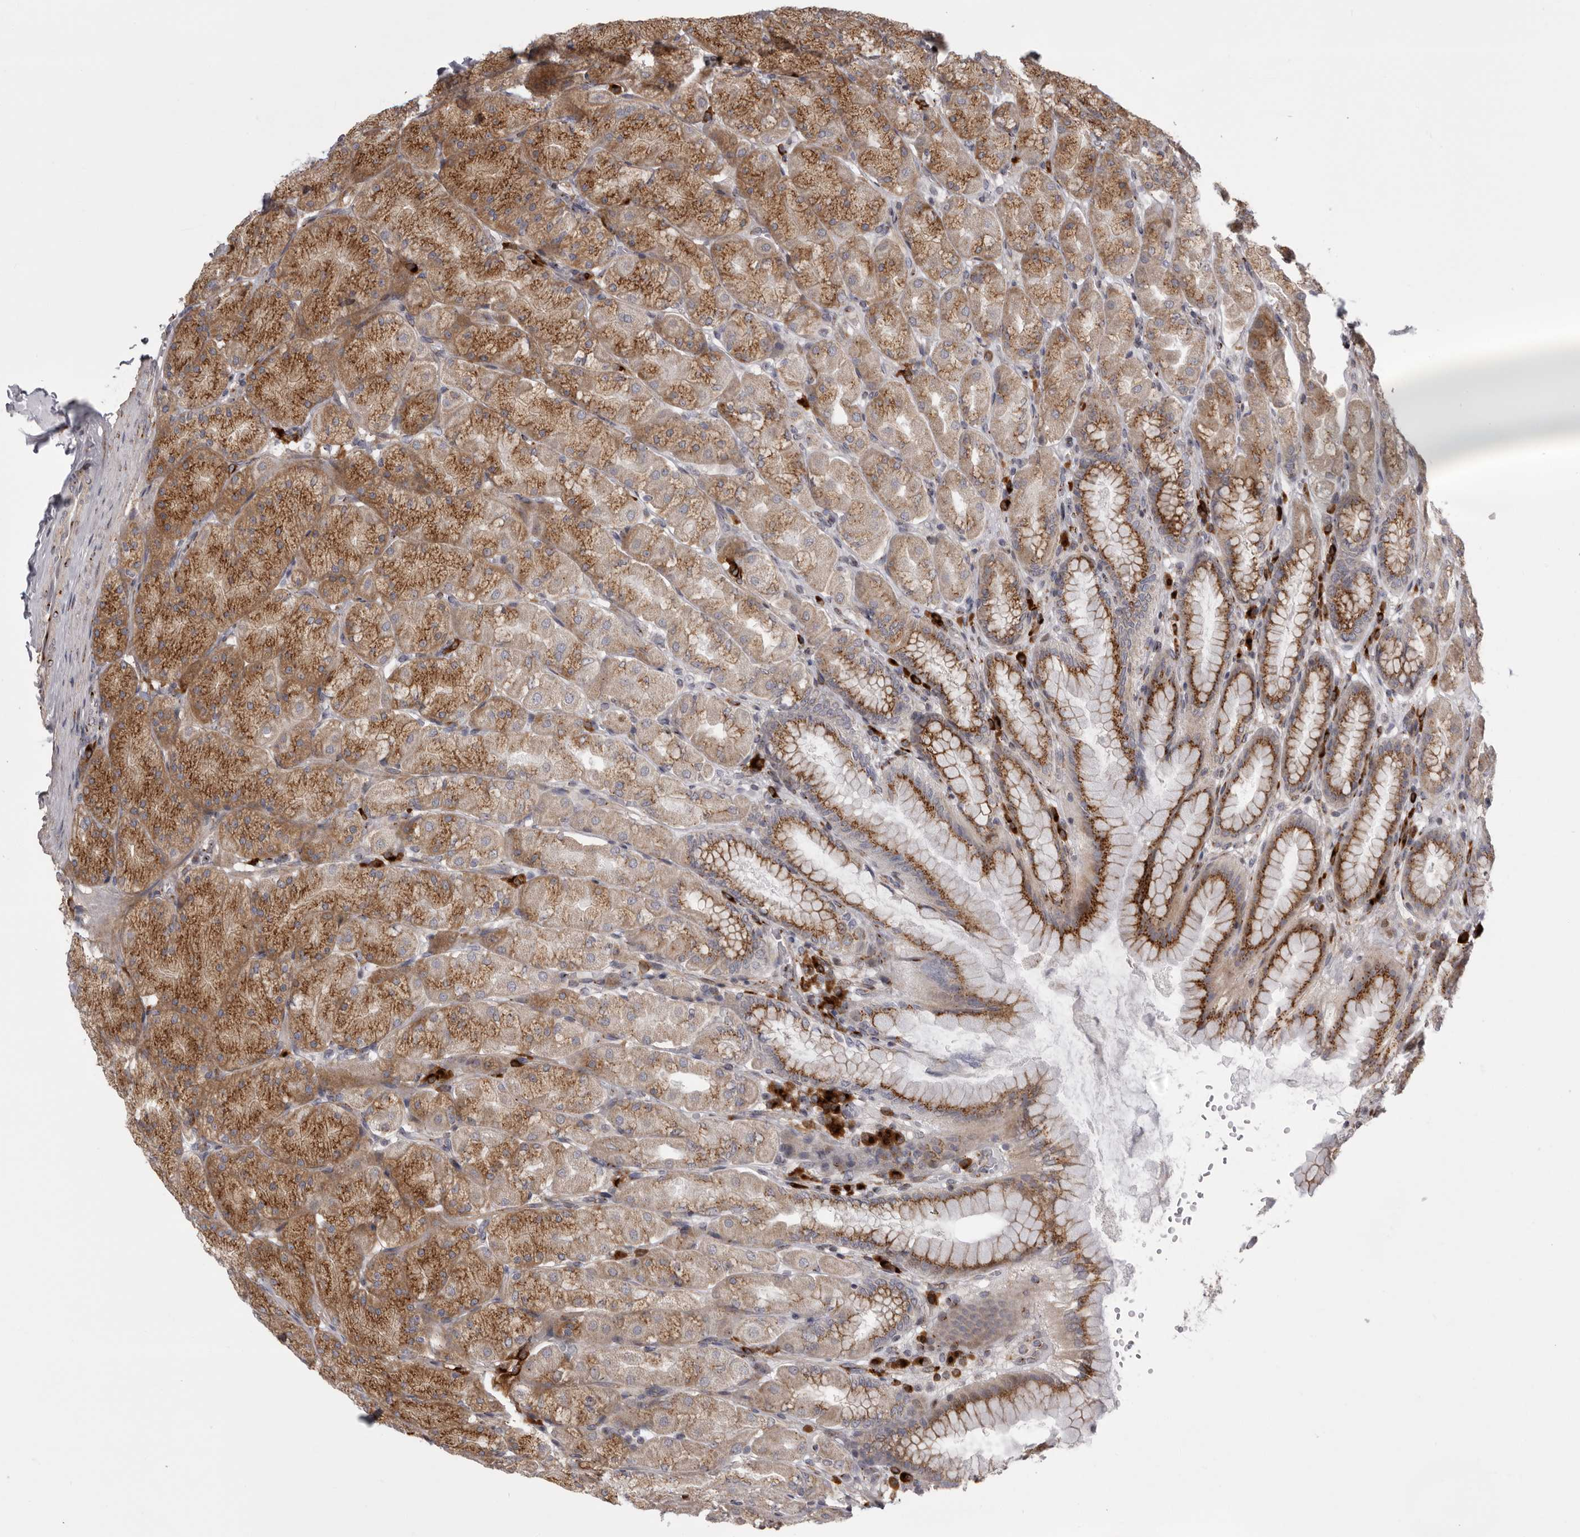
{"staining": {"intensity": "strong", "quantity": ">75%", "location": "cytoplasmic/membranous"}, "tissue": "stomach", "cell_type": "Glandular cells", "image_type": "normal", "snomed": [{"axis": "morphology", "description": "Normal tissue, NOS"}, {"axis": "topography", "description": "Stomach, upper"}], "caption": "Protein staining of normal stomach reveals strong cytoplasmic/membranous positivity in about >75% of glandular cells.", "gene": "WDR47", "patient": {"sex": "female", "age": 56}}